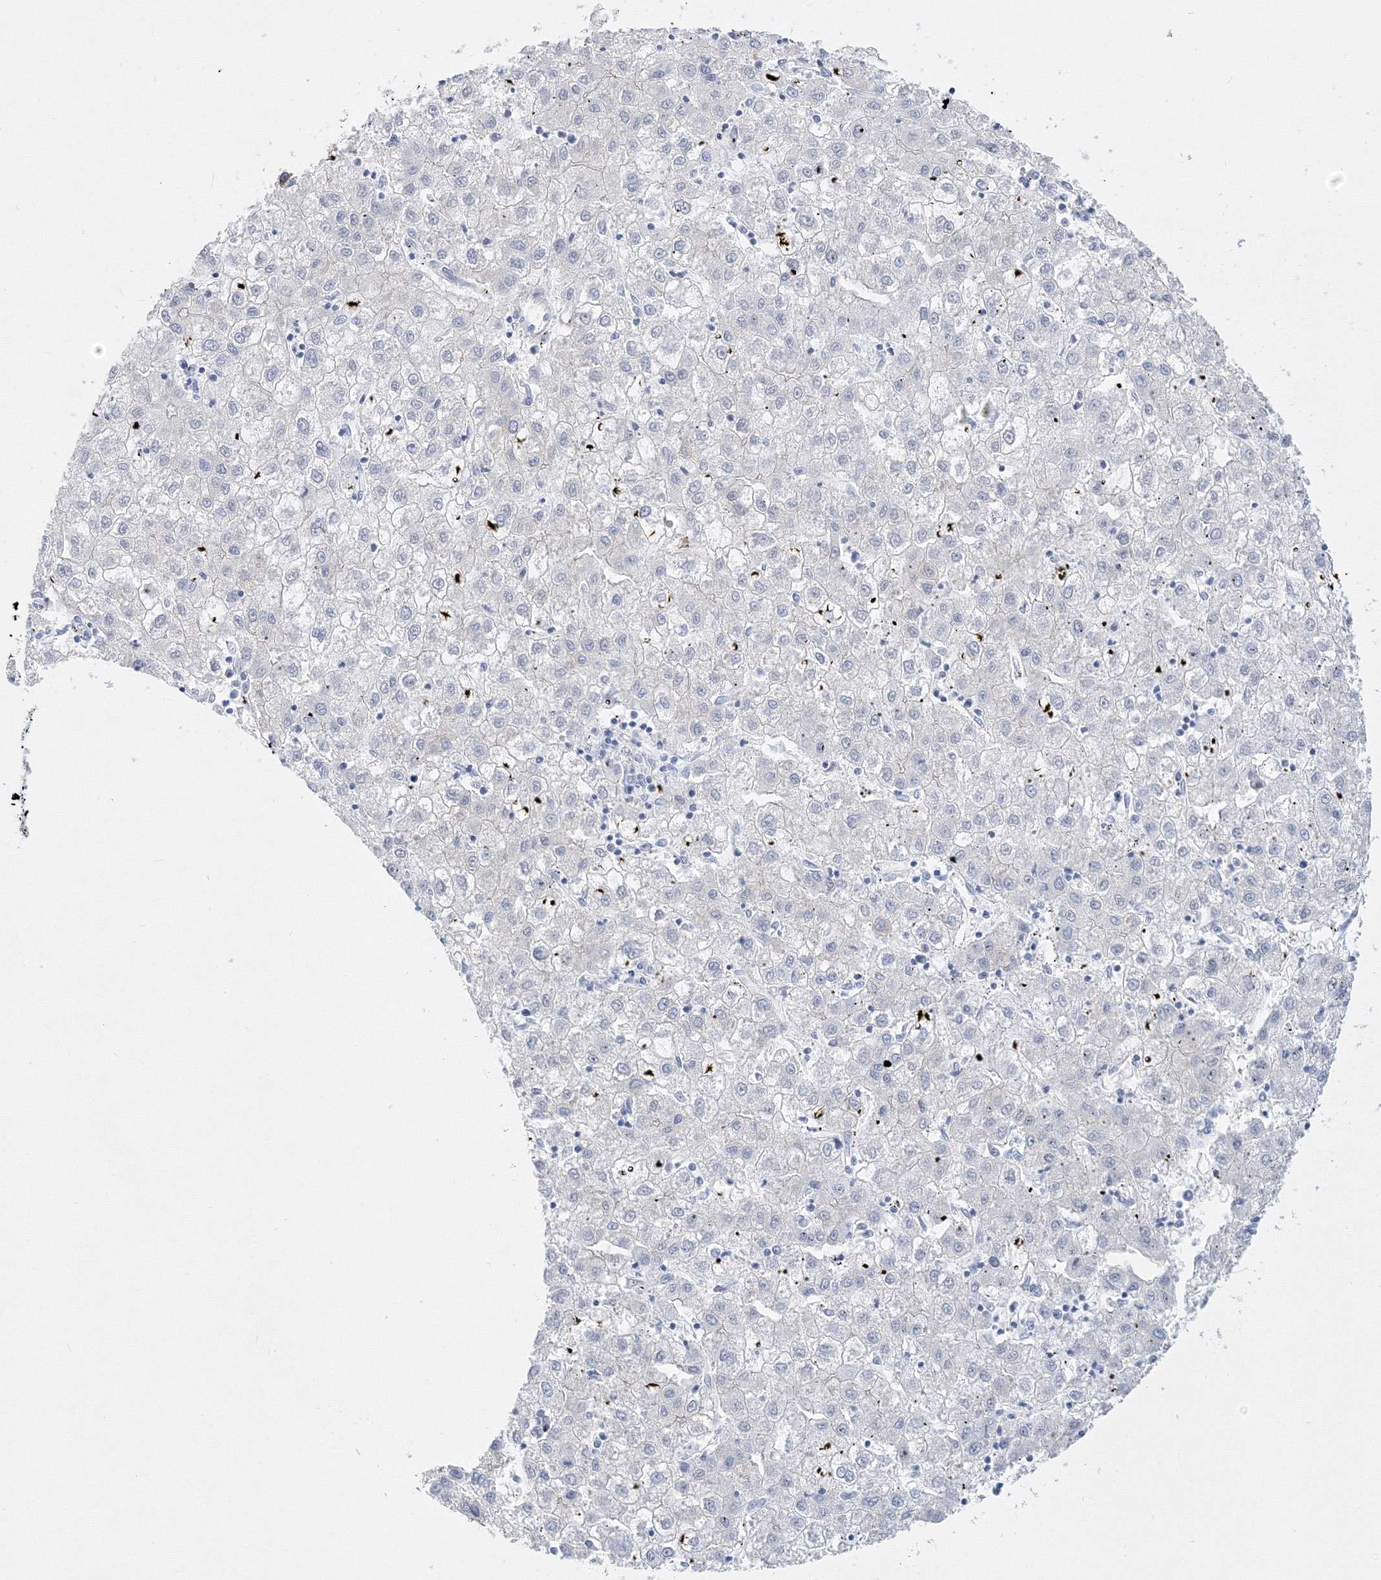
{"staining": {"intensity": "negative", "quantity": "none", "location": "none"}, "tissue": "liver cancer", "cell_type": "Tumor cells", "image_type": "cancer", "snomed": [{"axis": "morphology", "description": "Carcinoma, Hepatocellular, NOS"}, {"axis": "topography", "description": "Liver"}], "caption": "Image shows no significant protein positivity in tumor cells of liver cancer.", "gene": "AASDH", "patient": {"sex": "male", "age": 72}}